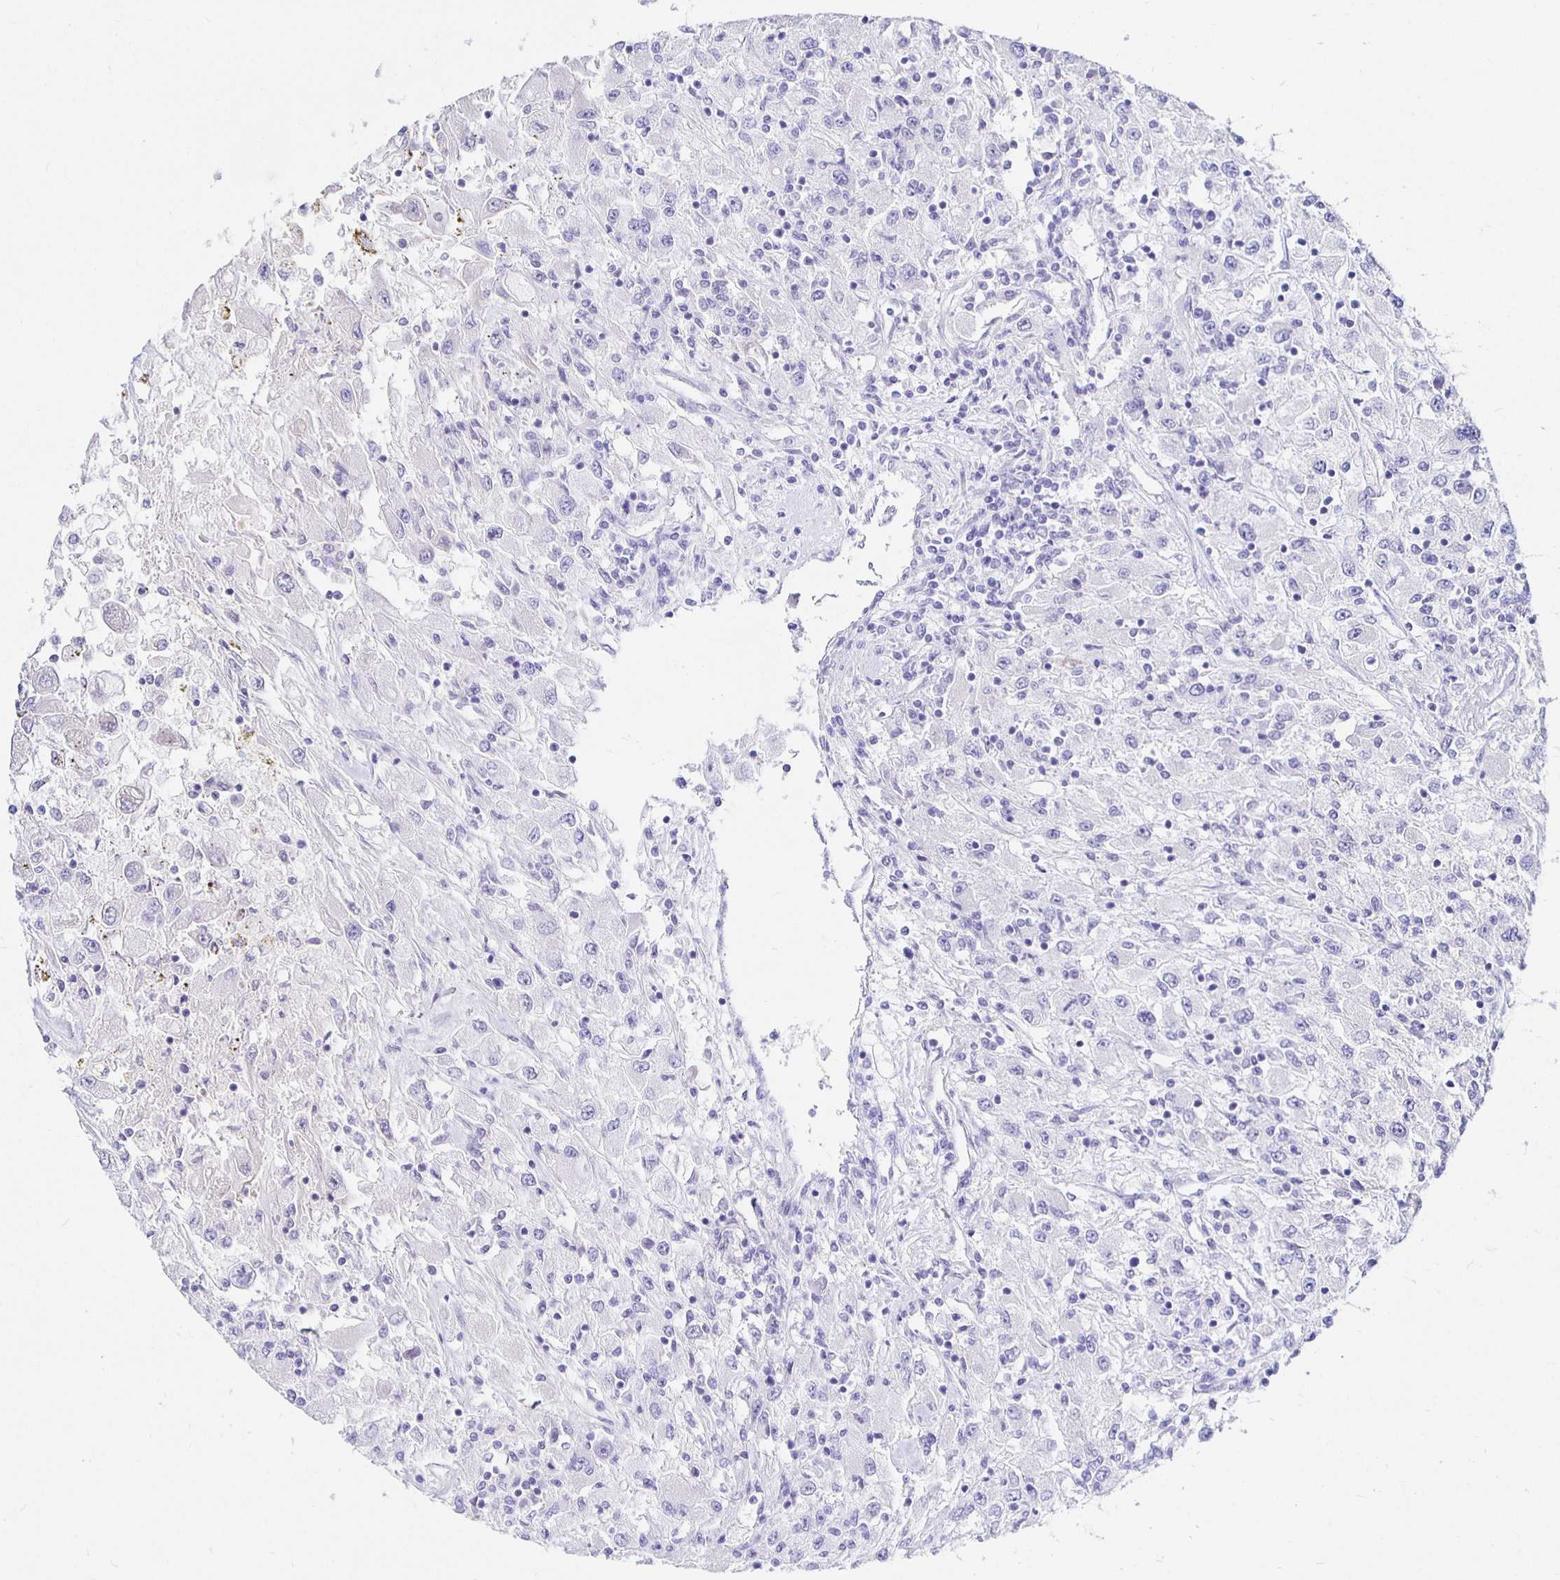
{"staining": {"intensity": "negative", "quantity": "none", "location": "none"}, "tissue": "renal cancer", "cell_type": "Tumor cells", "image_type": "cancer", "snomed": [{"axis": "morphology", "description": "Adenocarcinoma, NOS"}, {"axis": "topography", "description": "Kidney"}], "caption": "IHC image of human adenocarcinoma (renal) stained for a protein (brown), which shows no positivity in tumor cells. The staining is performed using DAB brown chromogen with nuclei counter-stained in using hematoxylin.", "gene": "UMOD", "patient": {"sex": "female", "age": 67}}